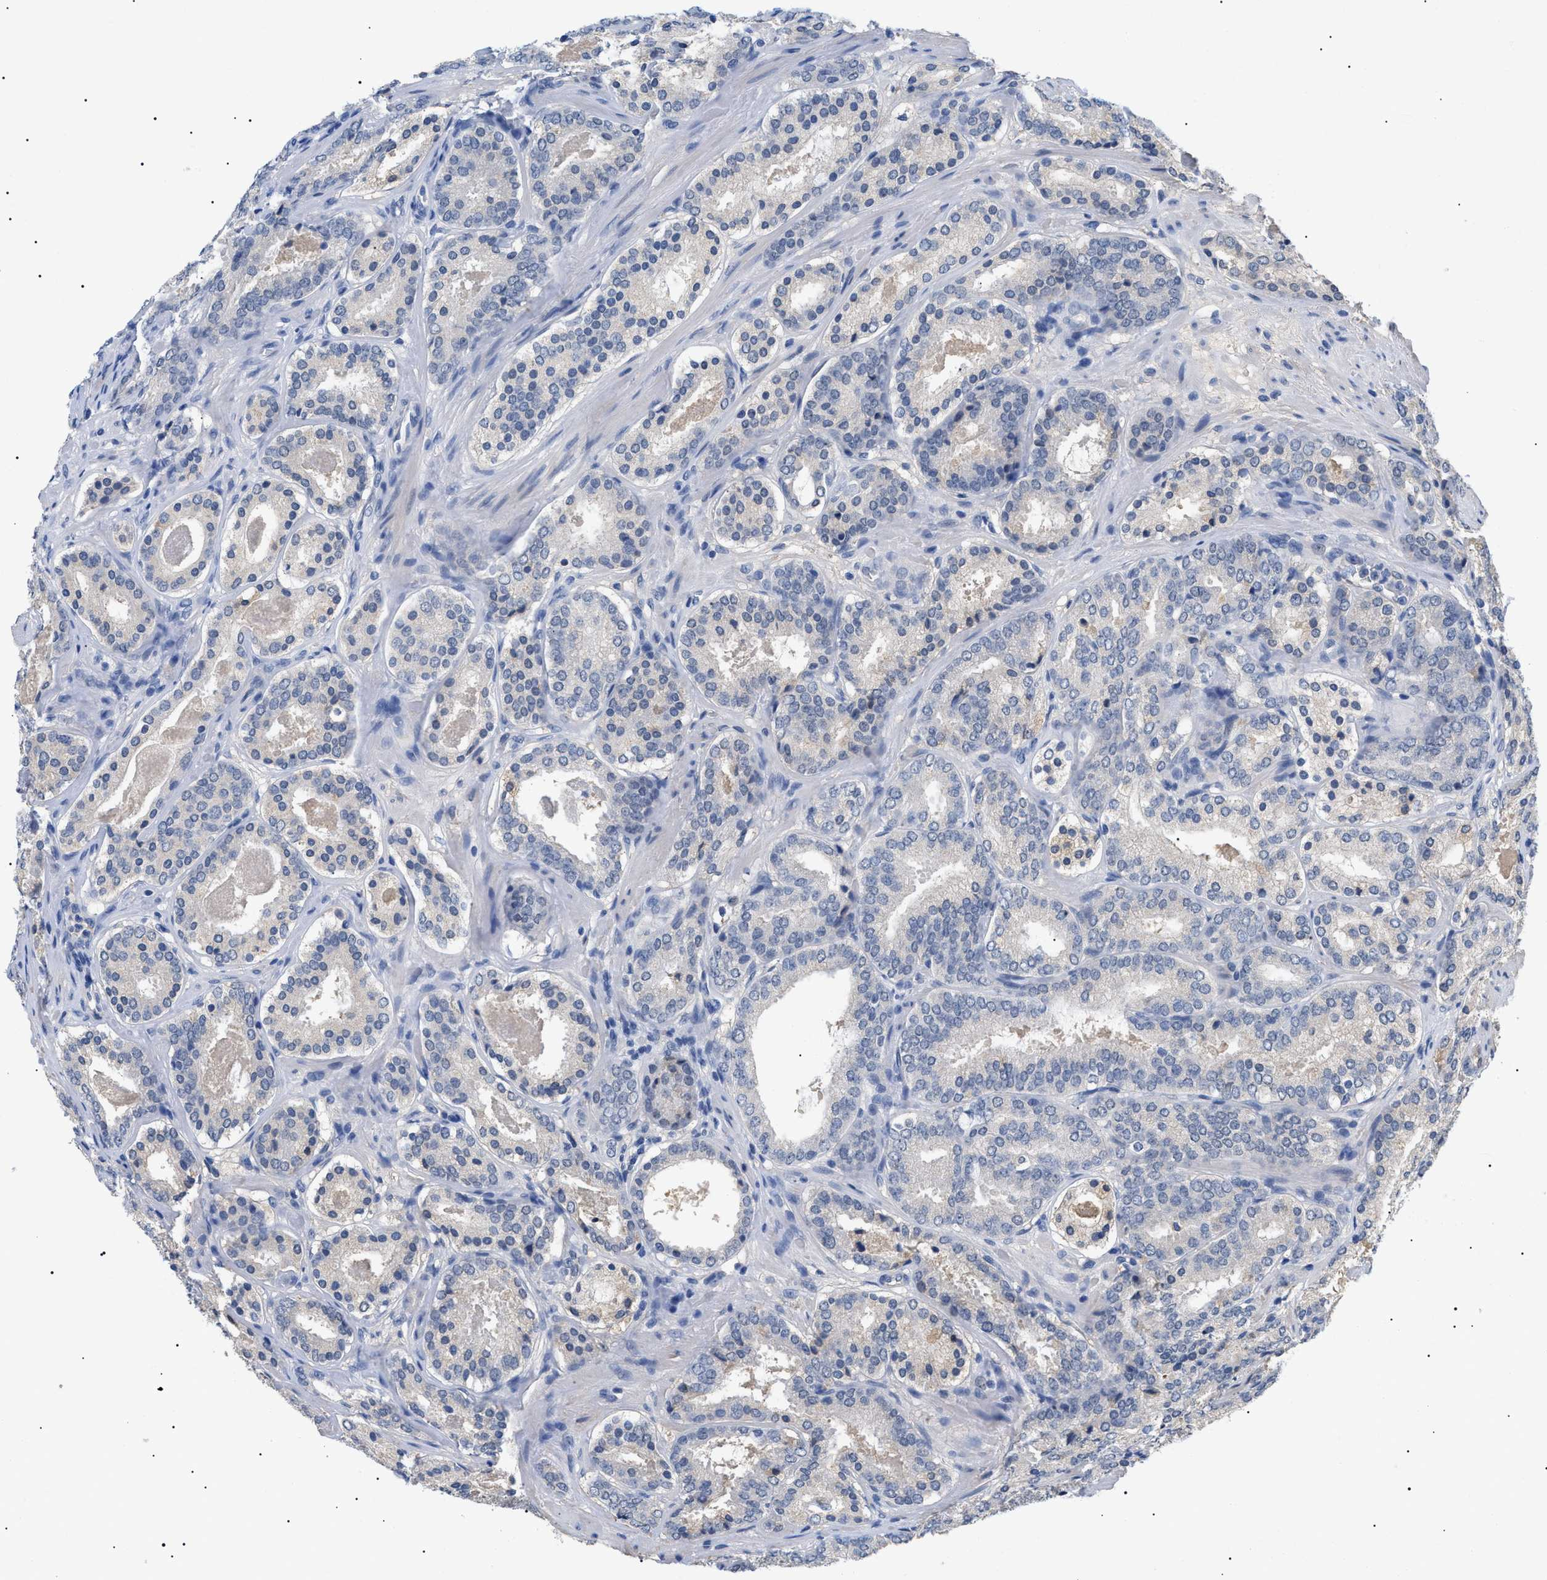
{"staining": {"intensity": "negative", "quantity": "none", "location": "none"}, "tissue": "prostate cancer", "cell_type": "Tumor cells", "image_type": "cancer", "snomed": [{"axis": "morphology", "description": "Adenocarcinoma, Low grade"}, {"axis": "topography", "description": "Prostate"}], "caption": "A high-resolution micrograph shows IHC staining of prostate low-grade adenocarcinoma, which reveals no significant staining in tumor cells. (Stains: DAB immunohistochemistry with hematoxylin counter stain, Microscopy: brightfield microscopy at high magnification).", "gene": "PRRT2", "patient": {"sex": "male", "age": 69}}